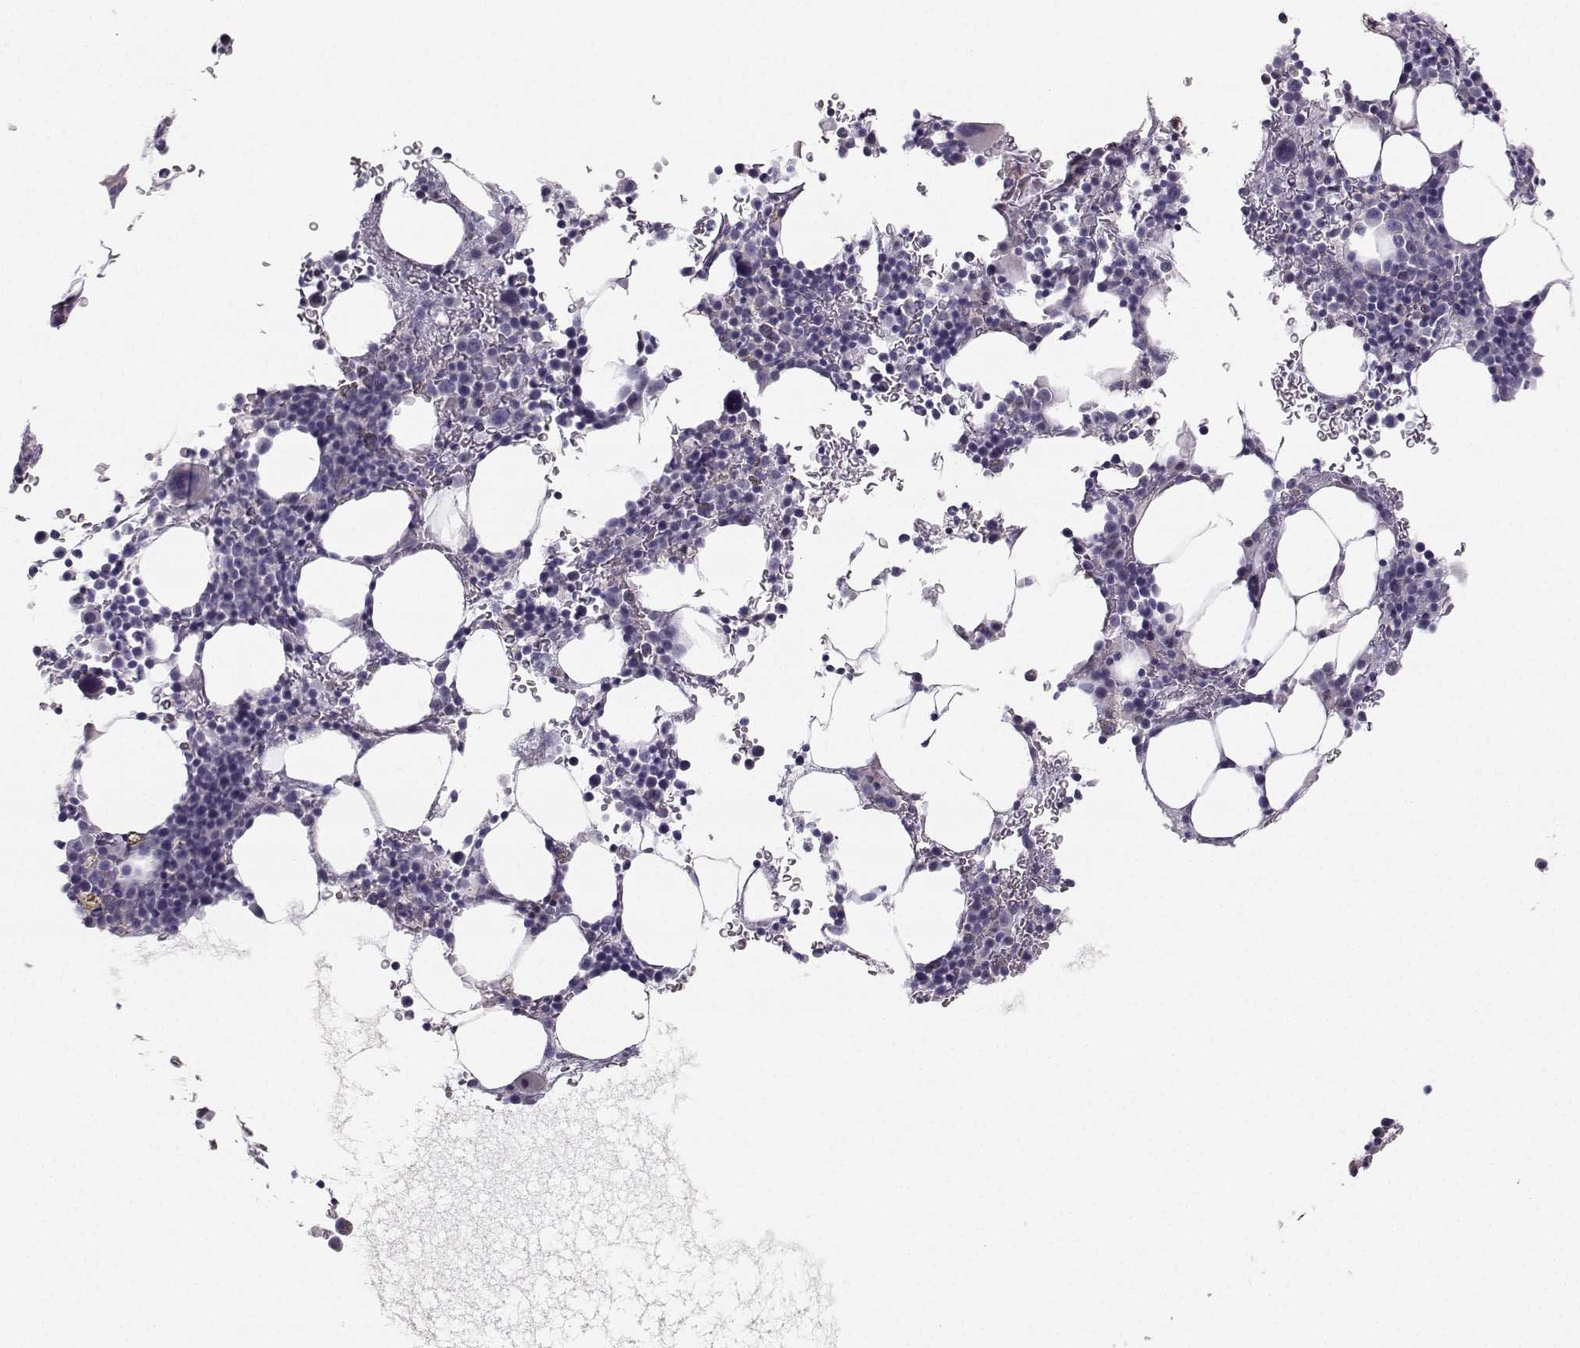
{"staining": {"intensity": "weak", "quantity": "<25%", "location": "cytoplasmic/membranous"}, "tissue": "bone marrow", "cell_type": "Hematopoietic cells", "image_type": "normal", "snomed": [{"axis": "morphology", "description": "Normal tissue, NOS"}, {"axis": "topography", "description": "Bone marrow"}], "caption": "Immunohistochemistry of unremarkable human bone marrow exhibits no expression in hematopoietic cells. (DAB (3,3'-diaminobenzidine) immunohistochemistry with hematoxylin counter stain).", "gene": "CASR", "patient": {"sex": "male", "age": 77}}